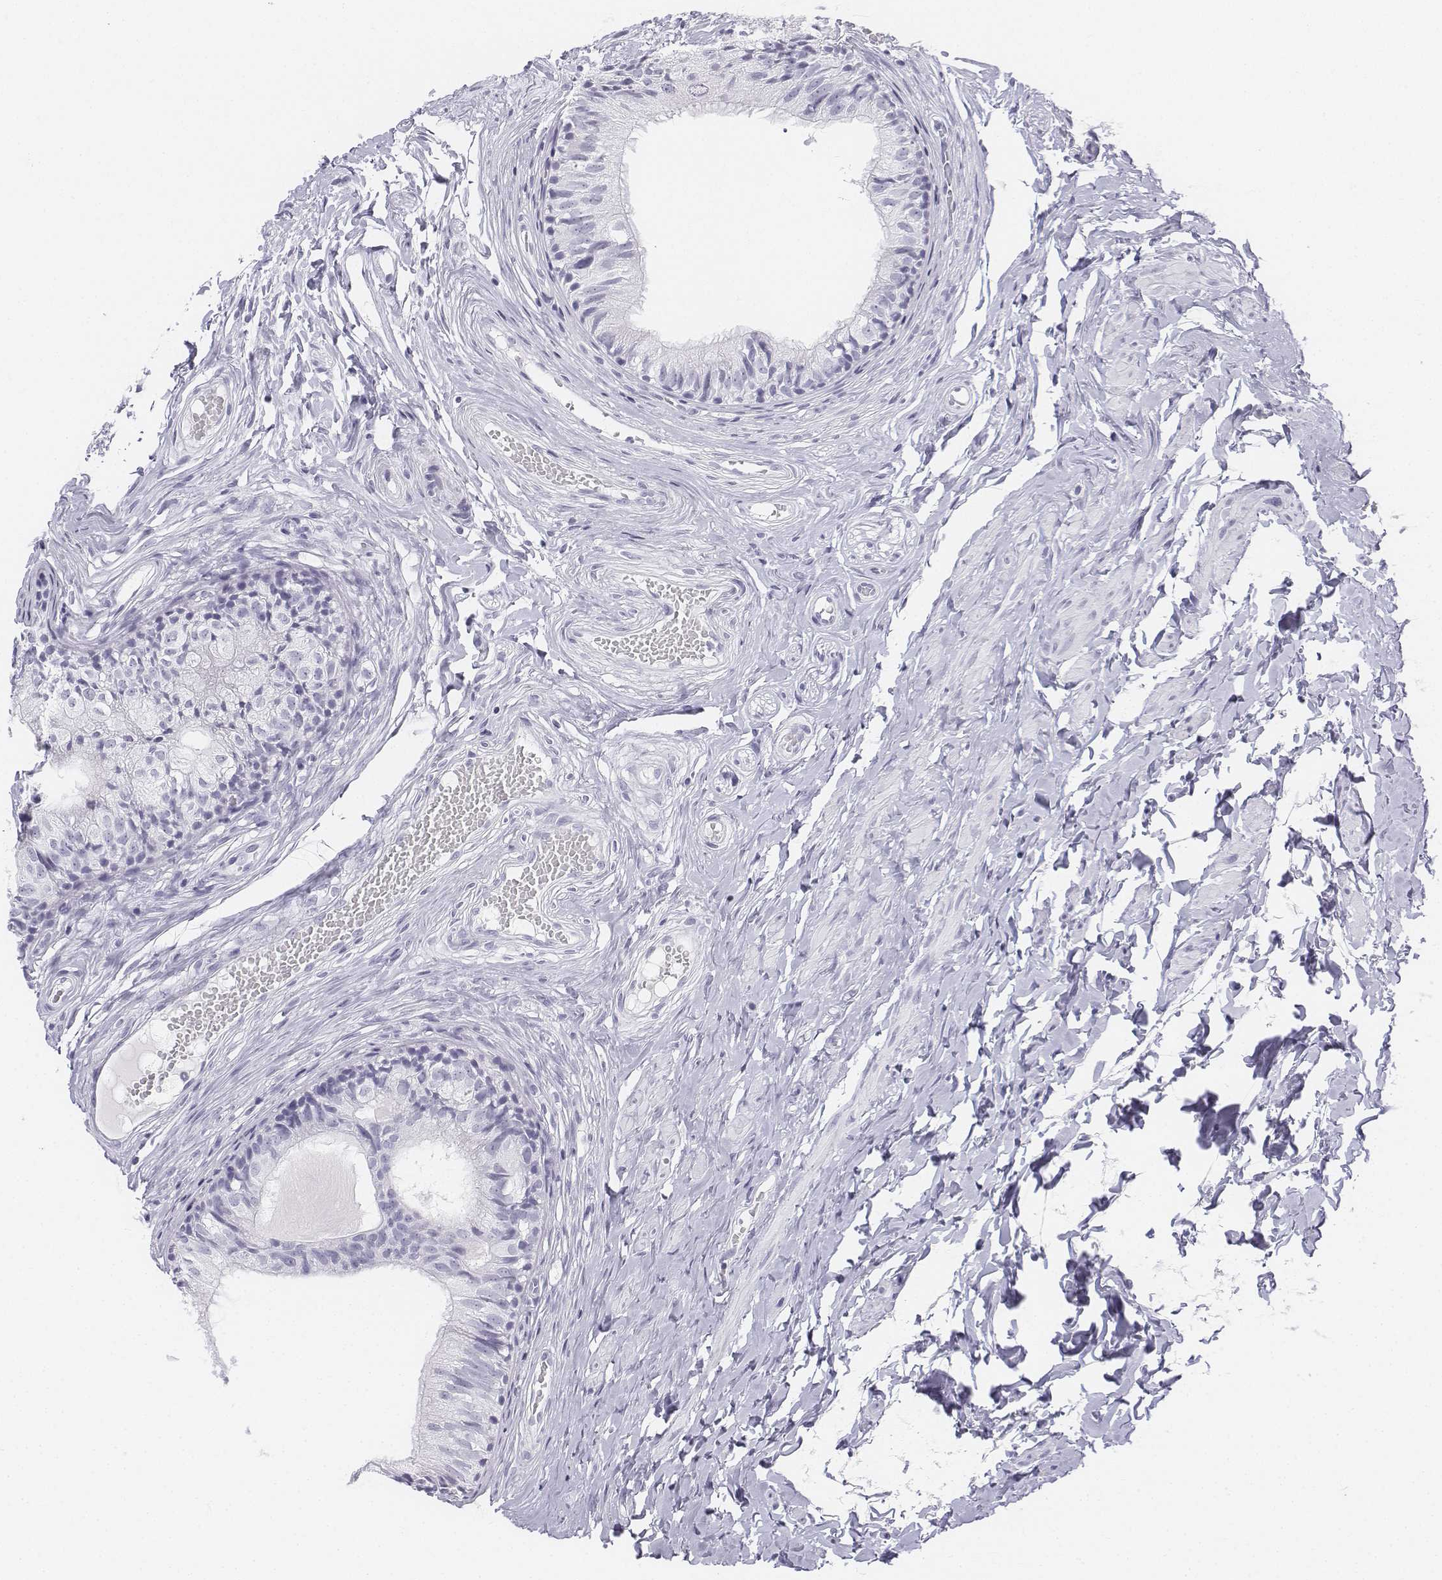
{"staining": {"intensity": "negative", "quantity": "none", "location": "none"}, "tissue": "epididymis", "cell_type": "Glandular cells", "image_type": "normal", "snomed": [{"axis": "morphology", "description": "Normal tissue, NOS"}, {"axis": "topography", "description": "Epididymis"}], "caption": "Immunohistochemistry (IHC) photomicrograph of normal epididymis: epididymis stained with DAB displays no significant protein staining in glandular cells.", "gene": "UCN2", "patient": {"sex": "male", "age": 29}}